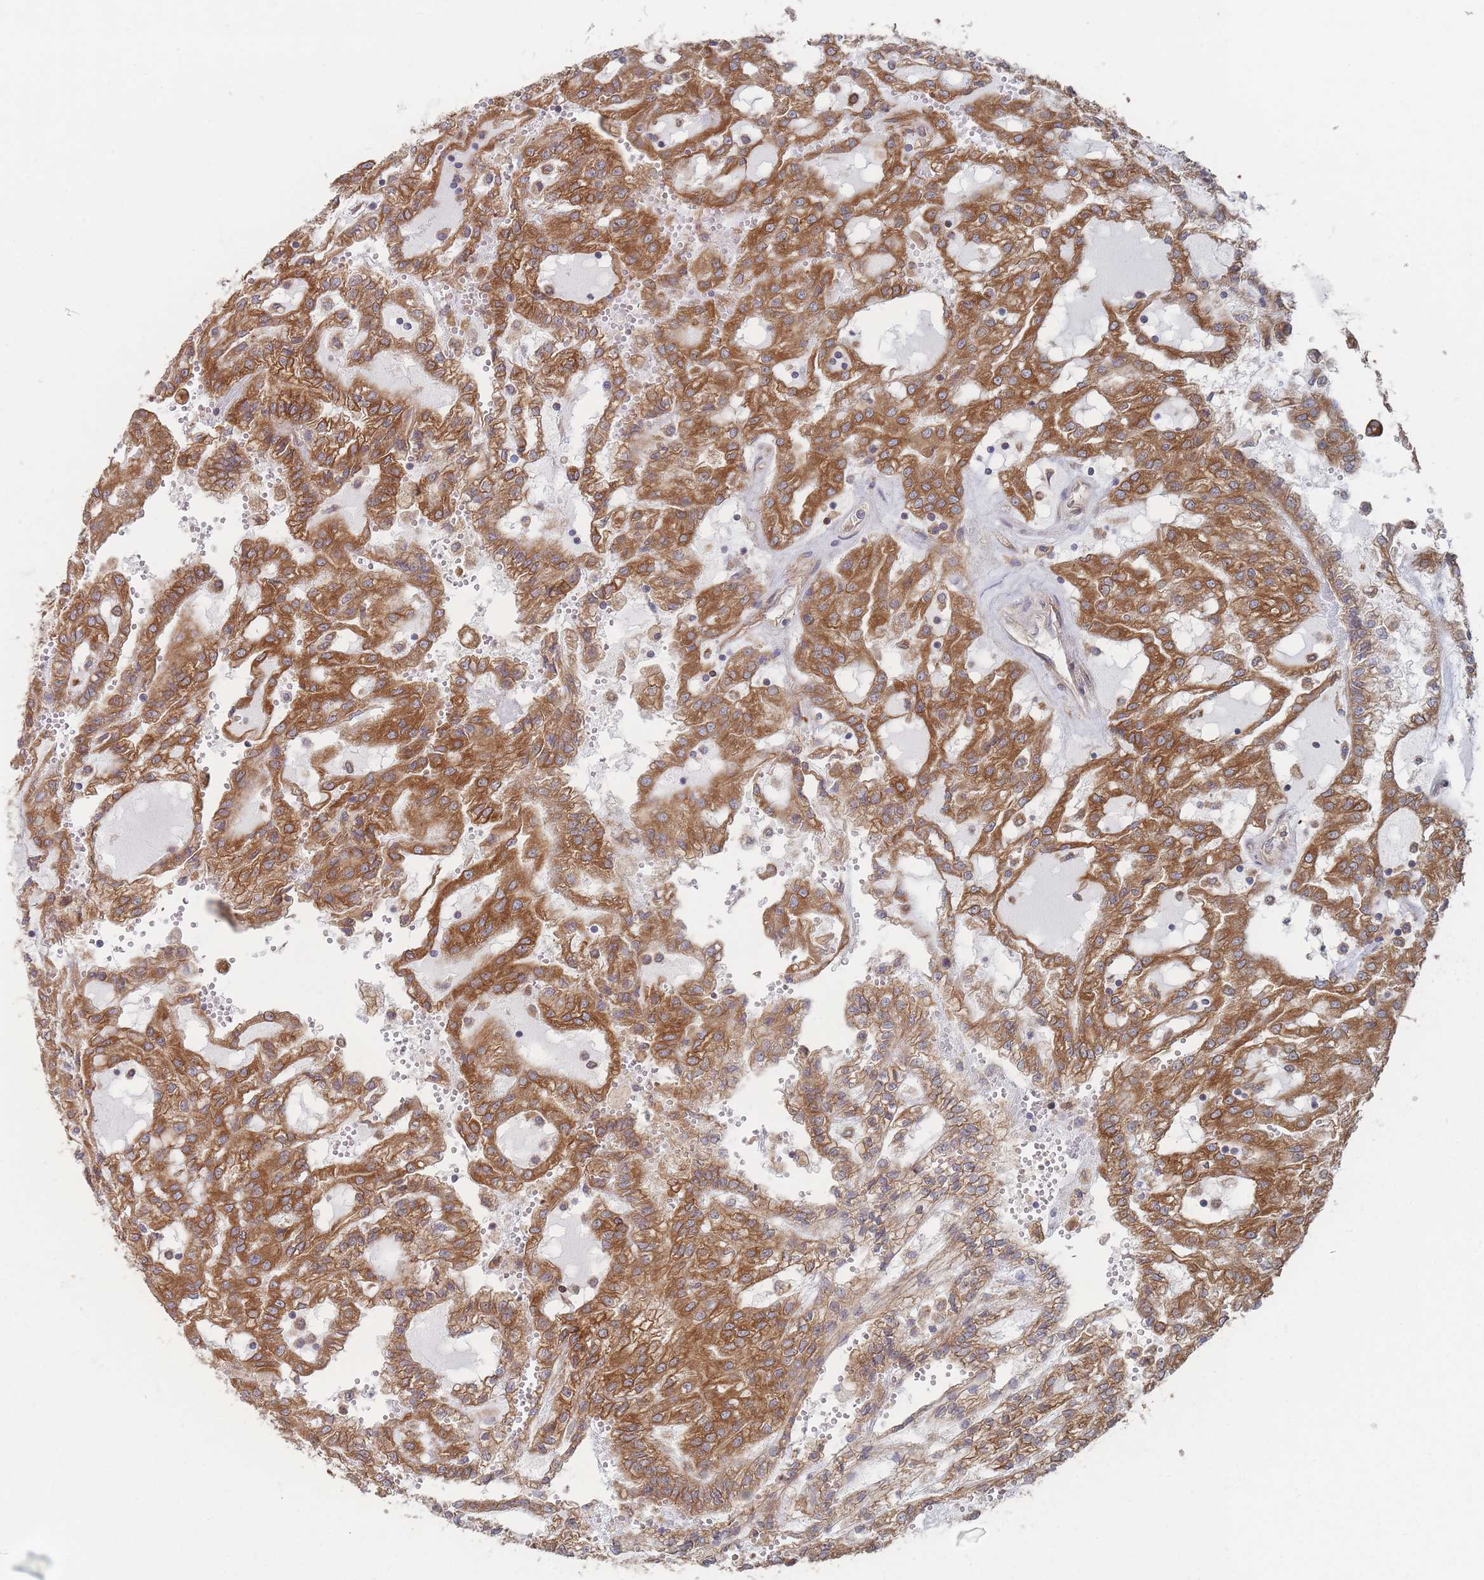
{"staining": {"intensity": "strong", "quantity": ">75%", "location": "cytoplasmic/membranous"}, "tissue": "renal cancer", "cell_type": "Tumor cells", "image_type": "cancer", "snomed": [{"axis": "morphology", "description": "Adenocarcinoma, NOS"}, {"axis": "topography", "description": "Kidney"}], "caption": "Brown immunohistochemical staining in adenocarcinoma (renal) exhibits strong cytoplasmic/membranous staining in approximately >75% of tumor cells. (DAB = brown stain, brightfield microscopy at high magnification).", "gene": "KDSR", "patient": {"sex": "male", "age": 63}}